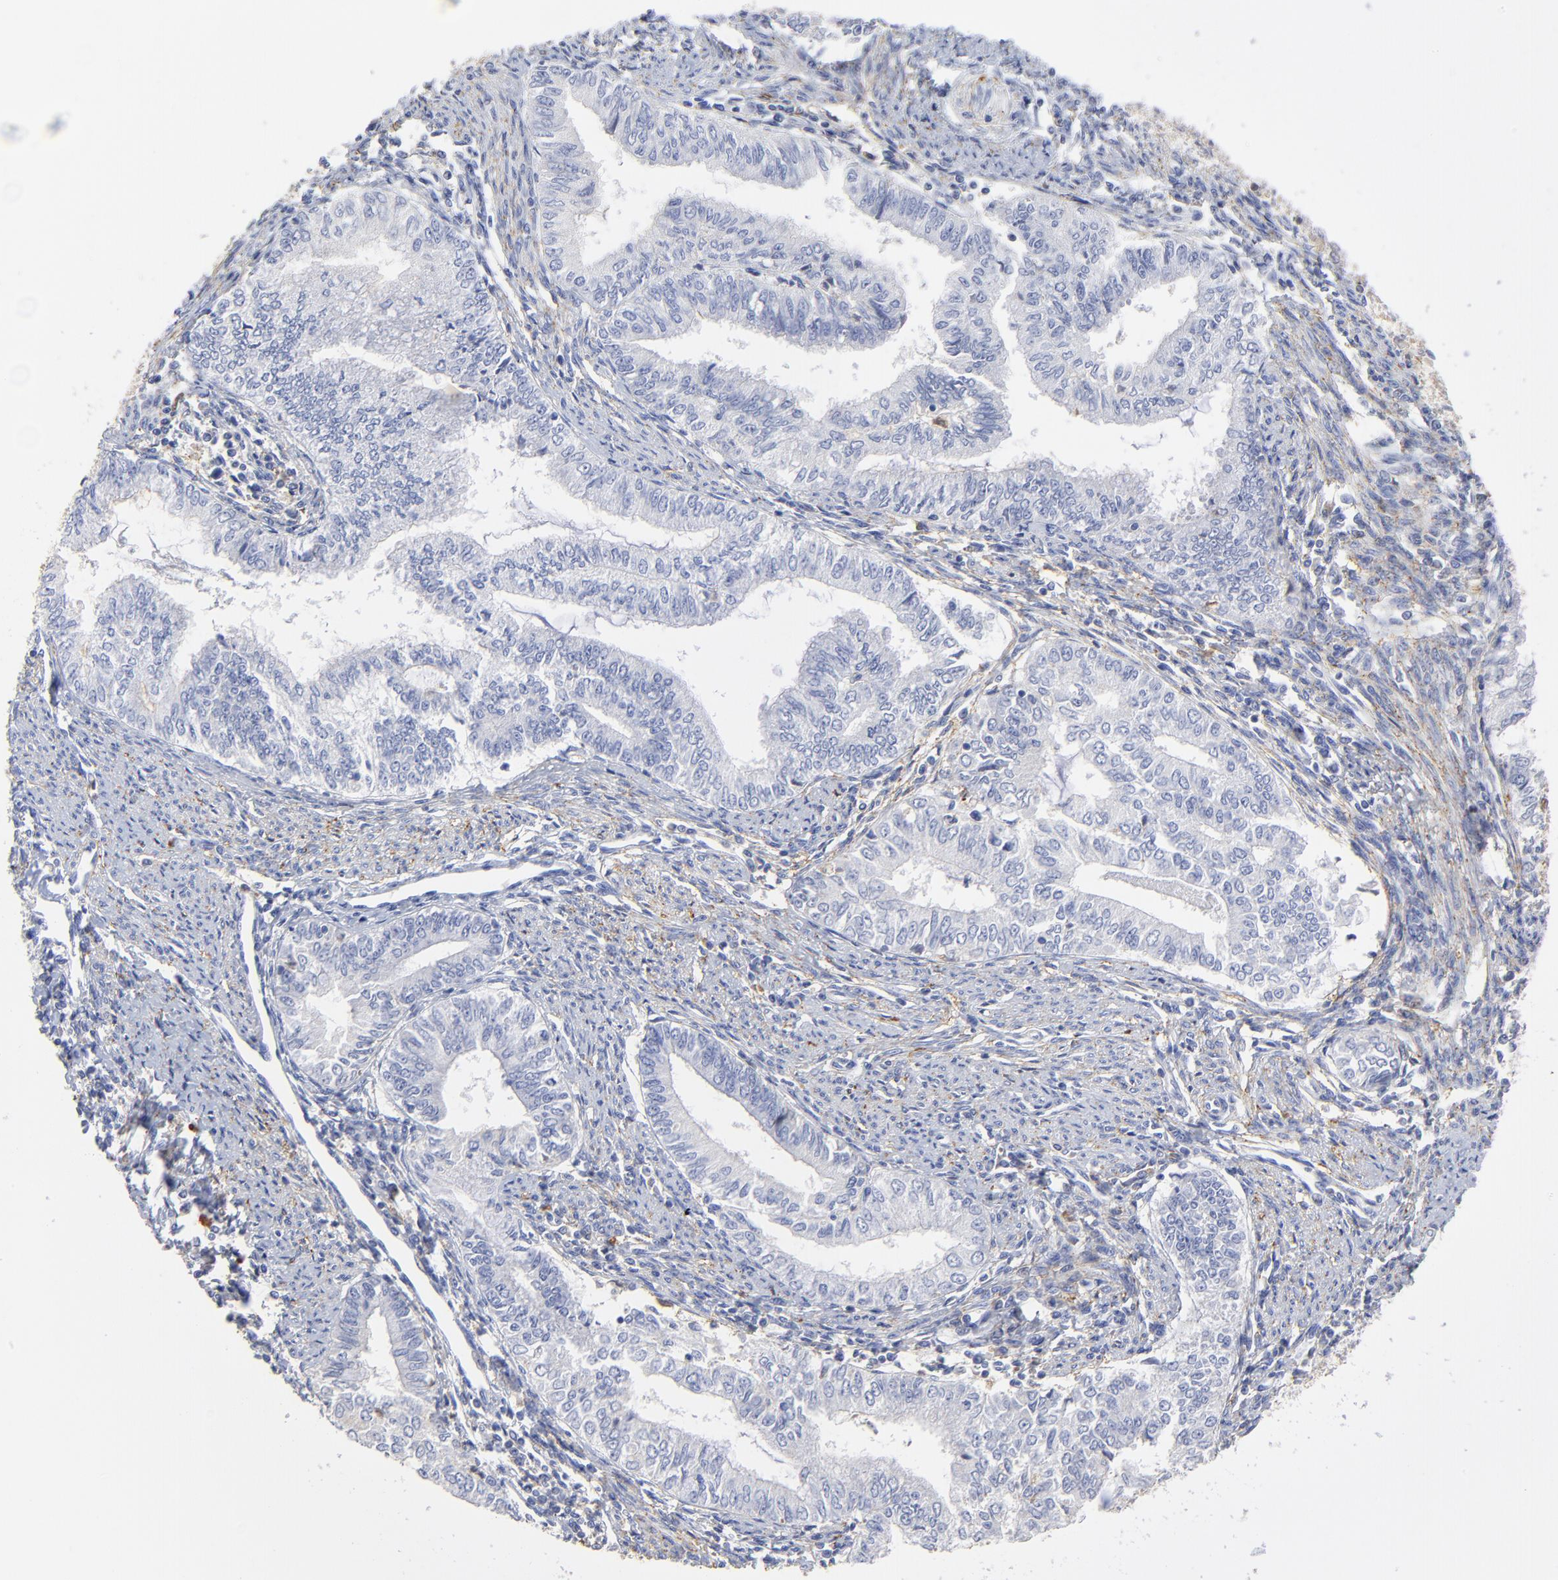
{"staining": {"intensity": "negative", "quantity": "none", "location": "none"}, "tissue": "endometrial cancer", "cell_type": "Tumor cells", "image_type": "cancer", "snomed": [{"axis": "morphology", "description": "Adenocarcinoma, NOS"}, {"axis": "topography", "description": "Endometrium"}], "caption": "IHC image of neoplastic tissue: human endometrial cancer stained with DAB shows no significant protein staining in tumor cells.", "gene": "MDGA2", "patient": {"sex": "female", "age": 66}}